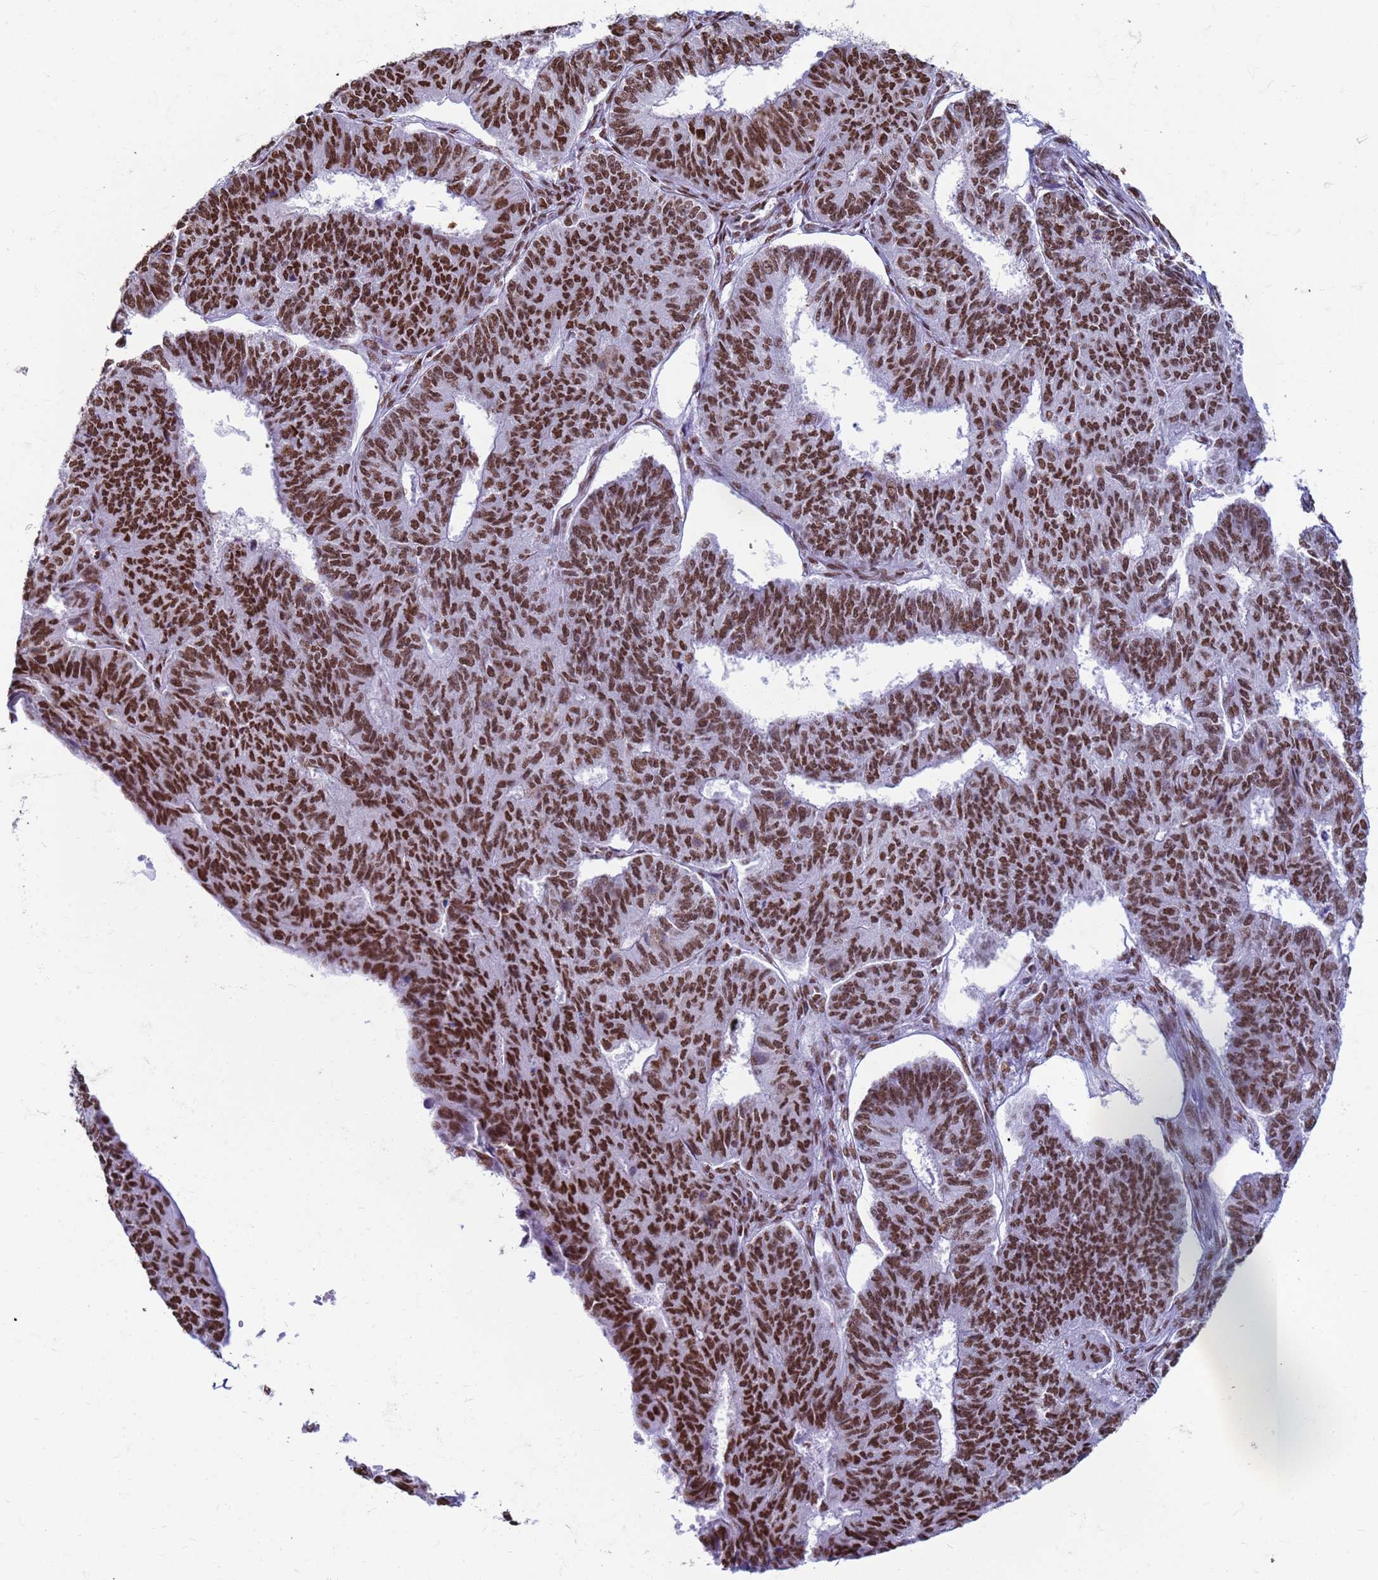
{"staining": {"intensity": "strong", "quantity": ">75%", "location": "nuclear"}, "tissue": "endometrial cancer", "cell_type": "Tumor cells", "image_type": "cancer", "snomed": [{"axis": "morphology", "description": "Adenocarcinoma, NOS"}, {"axis": "topography", "description": "Endometrium"}], "caption": "Immunohistochemical staining of endometrial cancer (adenocarcinoma) displays high levels of strong nuclear staining in approximately >75% of tumor cells.", "gene": "FAM170B", "patient": {"sex": "female", "age": 32}}